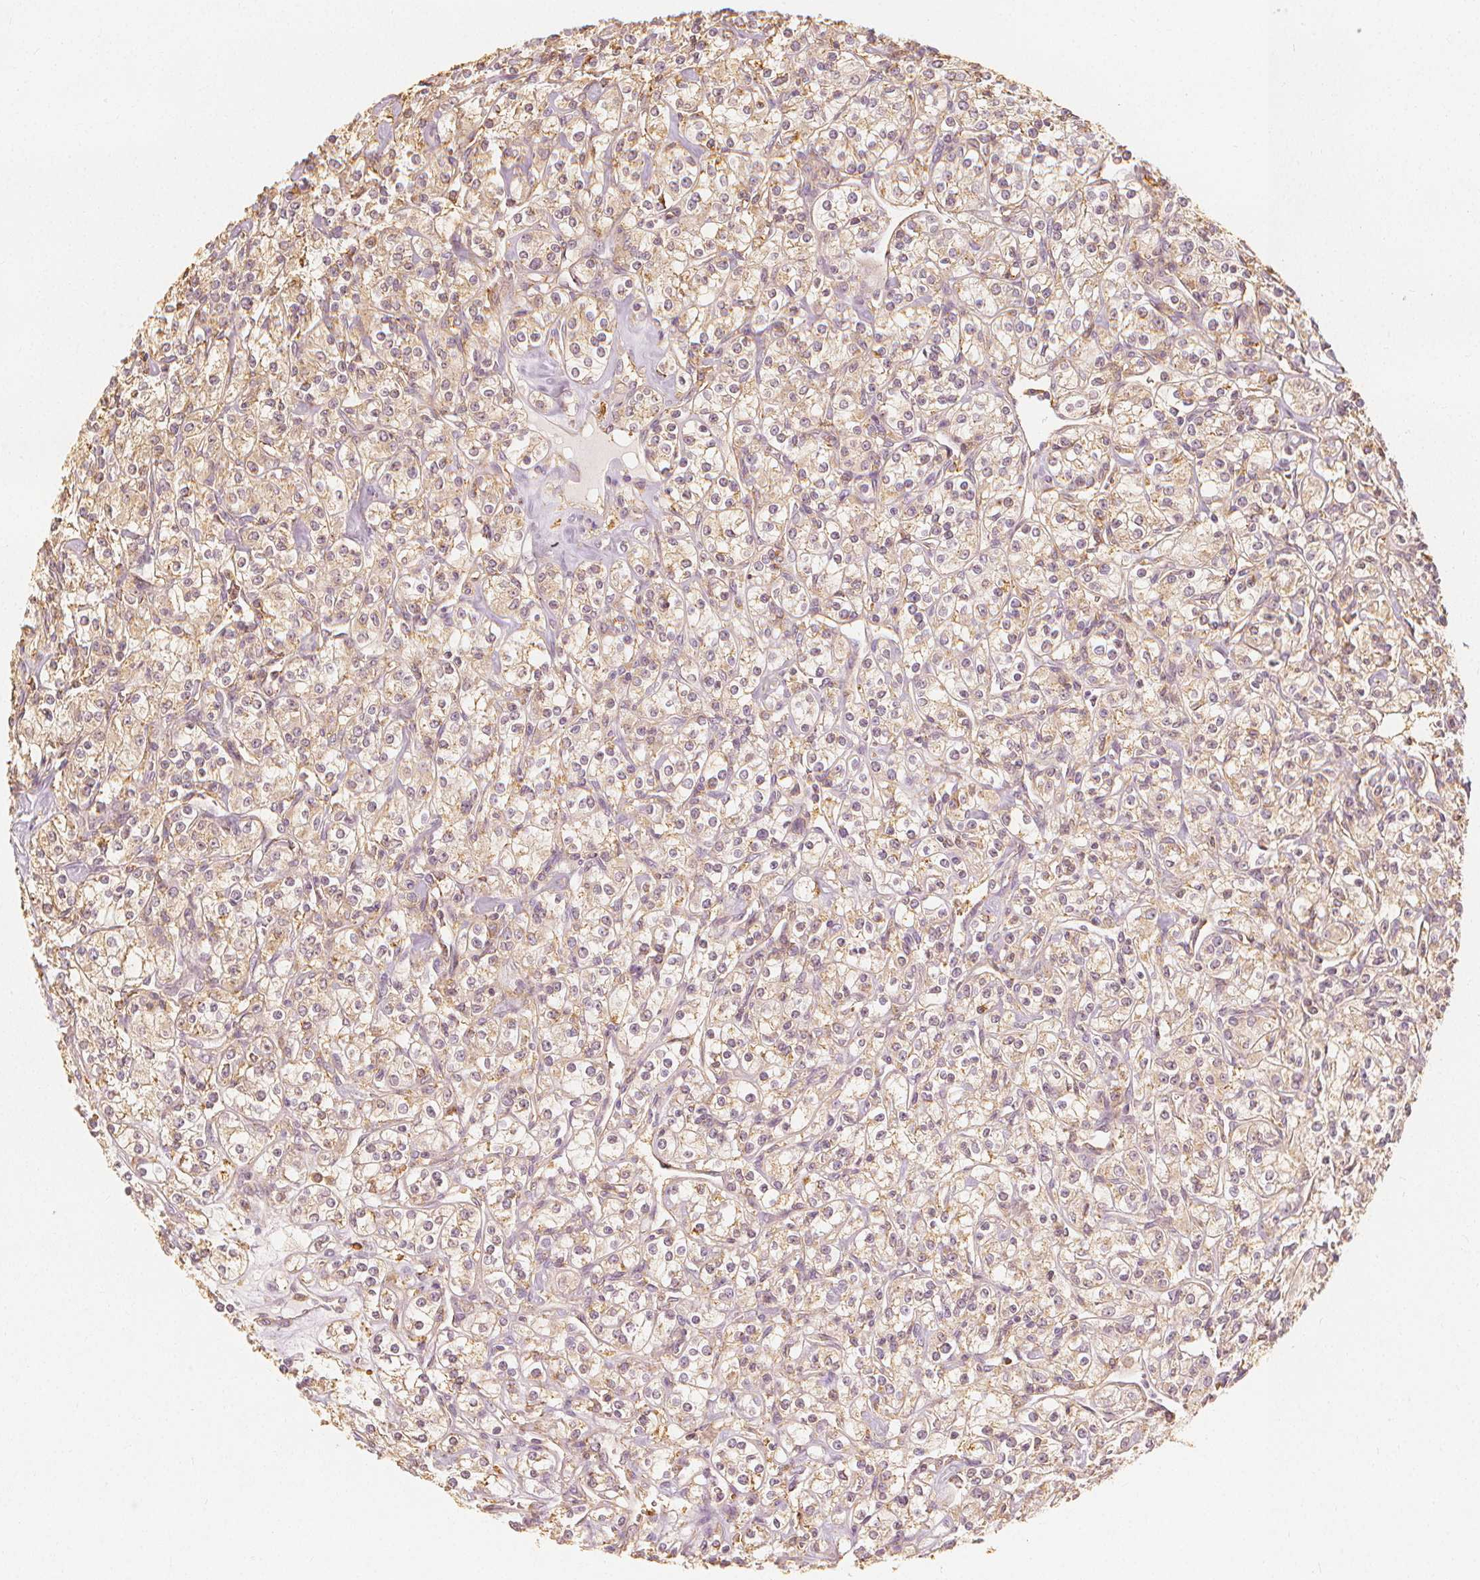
{"staining": {"intensity": "weak", "quantity": ">75%", "location": "cytoplasmic/membranous"}, "tissue": "renal cancer", "cell_type": "Tumor cells", "image_type": "cancer", "snomed": [{"axis": "morphology", "description": "Adenocarcinoma, NOS"}, {"axis": "topography", "description": "Kidney"}], "caption": "Renal cancer (adenocarcinoma) stained with DAB immunohistochemistry displays low levels of weak cytoplasmic/membranous staining in about >75% of tumor cells.", "gene": "ARHGAP26", "patient": {"sex": "male", "age": 77}}